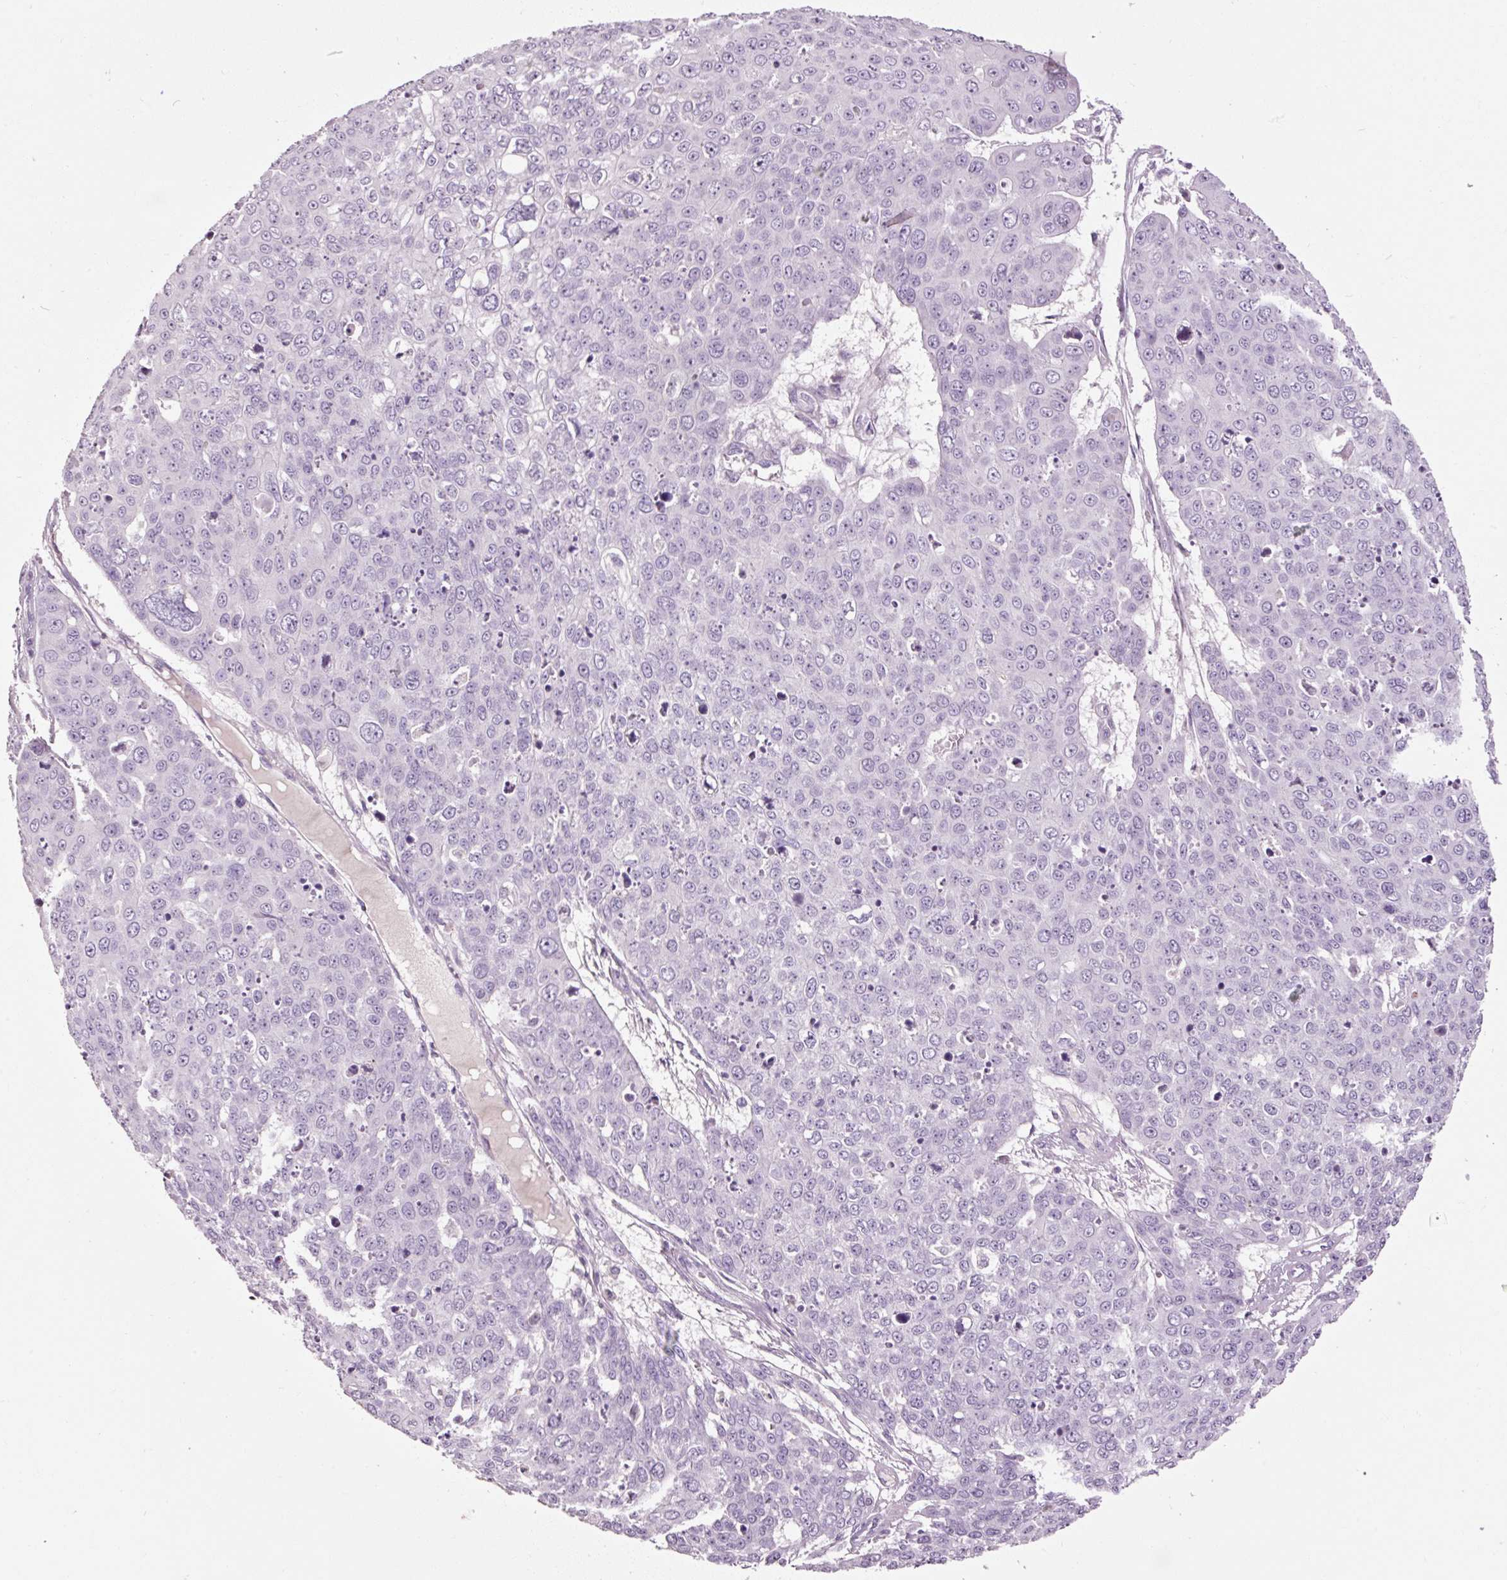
{"staining": {"intensity": "negative", "quantity": "none", "location": "none"}, "tissue": "skin cancer", "cell_type": "Tumor cells", "image_type": "cancer", "snomed": [{"axis": "morphology", "description": "Squamous cell carcinoma, NOS"}, {"axis": "topography", "description": "Skin"}], "caption": "High power microscopy histopathology image of an IHC photomicrograph of squamous cell carcinoma (skin), revealing no significant expression in tumor cells. (DAB (3,3'-diaminobenzidine) immunohistochemistry, high magnification).", "gene": "MUC5AC", "patient": {"sex": "male", "age": 71}}